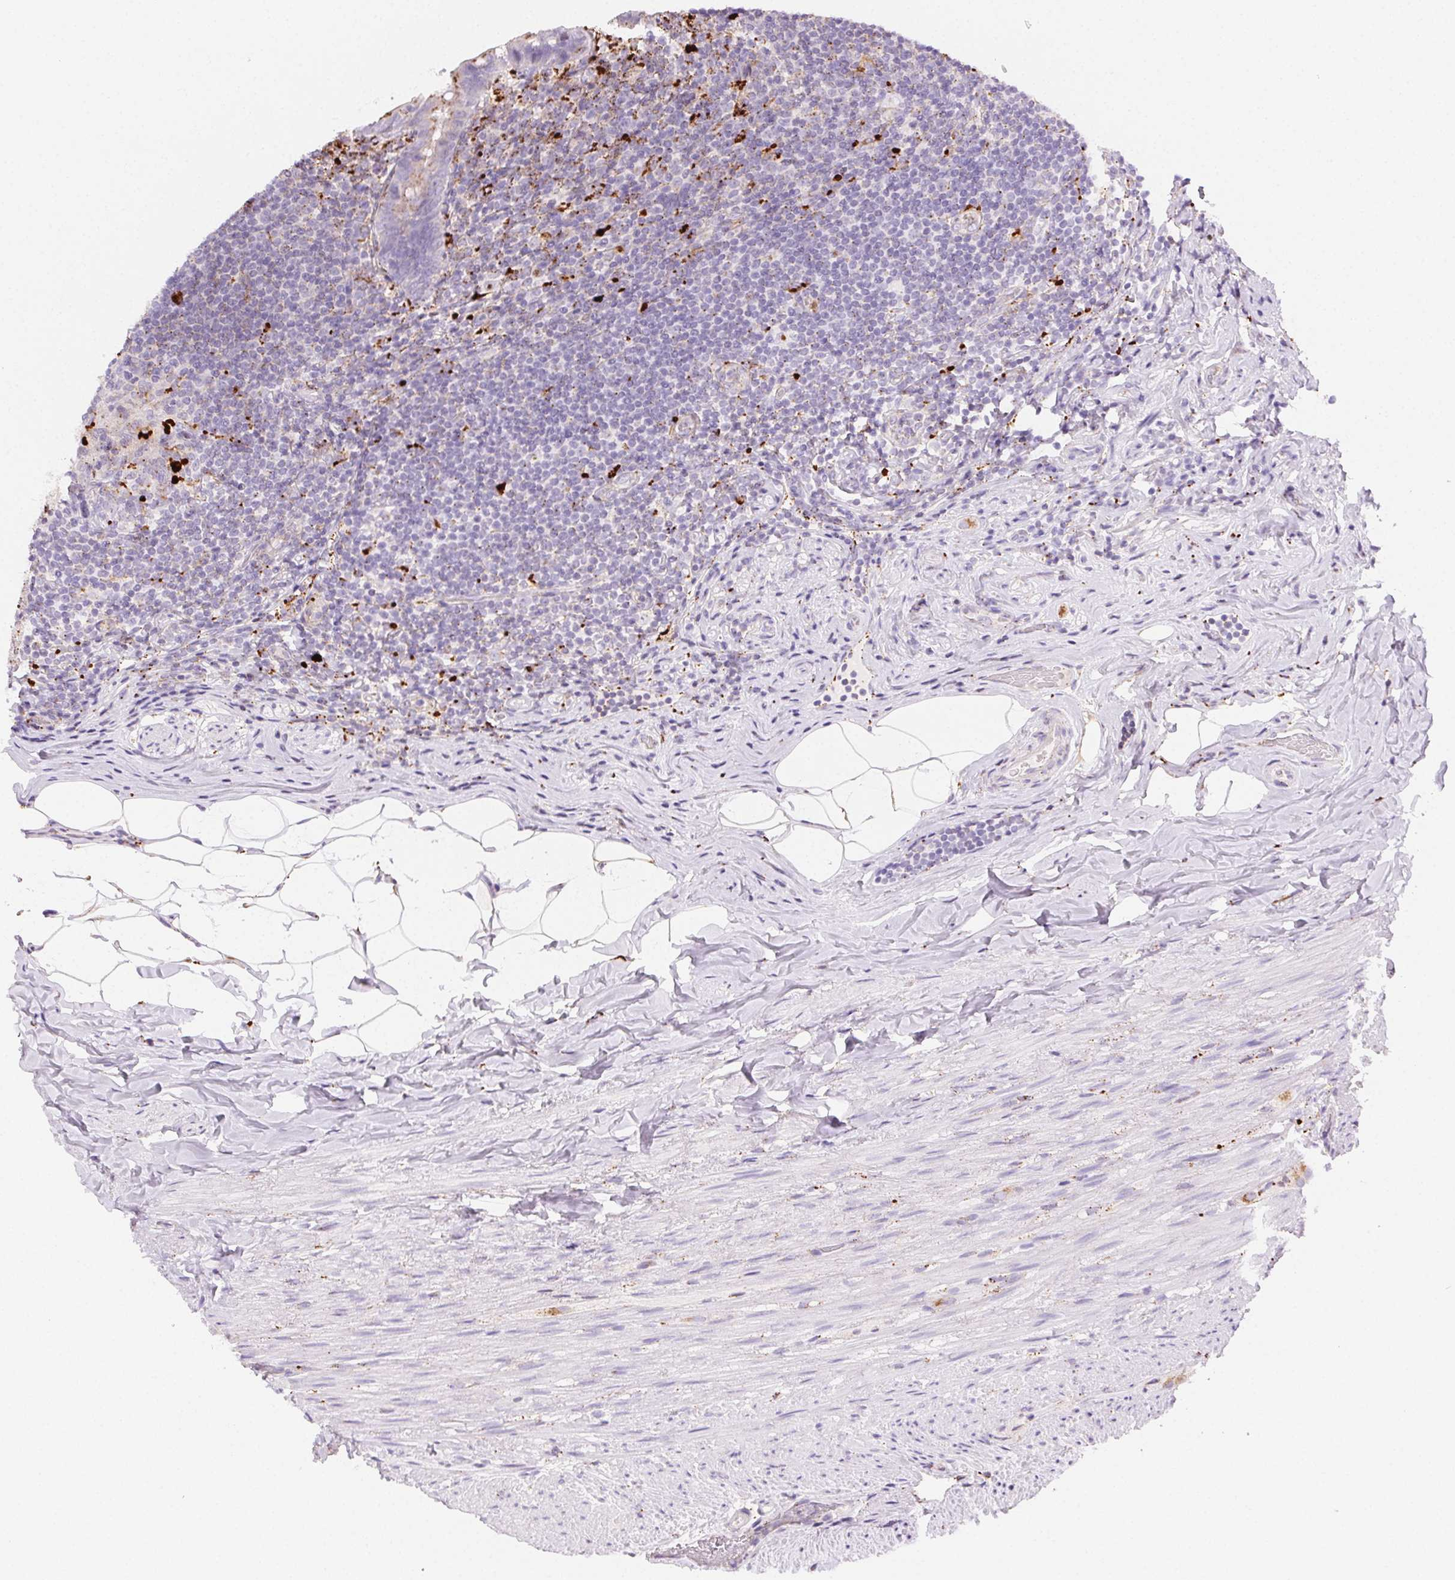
{"staining": {"intensity": "moderate", "quantity": "<25%", "location": "cytoplasmic/membranous"}, "tissue": "appendix", "cell_type": "Glandular cells", "image_type": "normal", "snomed": [{"axis": "morphology", "description": "Normal tissue, NOS"}, {"axis": "topography", "description": "Appendix"}], "caption": "High-magnification brightfield microscopy of normal appendix stained with DAB (3,3'-diaminobenzidine) (brown) and counterstained with hematoxylin (blue). glandular cells exhibit moderate cytoplasmic/membranous expression is identified in about<25% of cells.", "gene": "SCPEP1", "patient": {"sex": "male", "age": 47}}